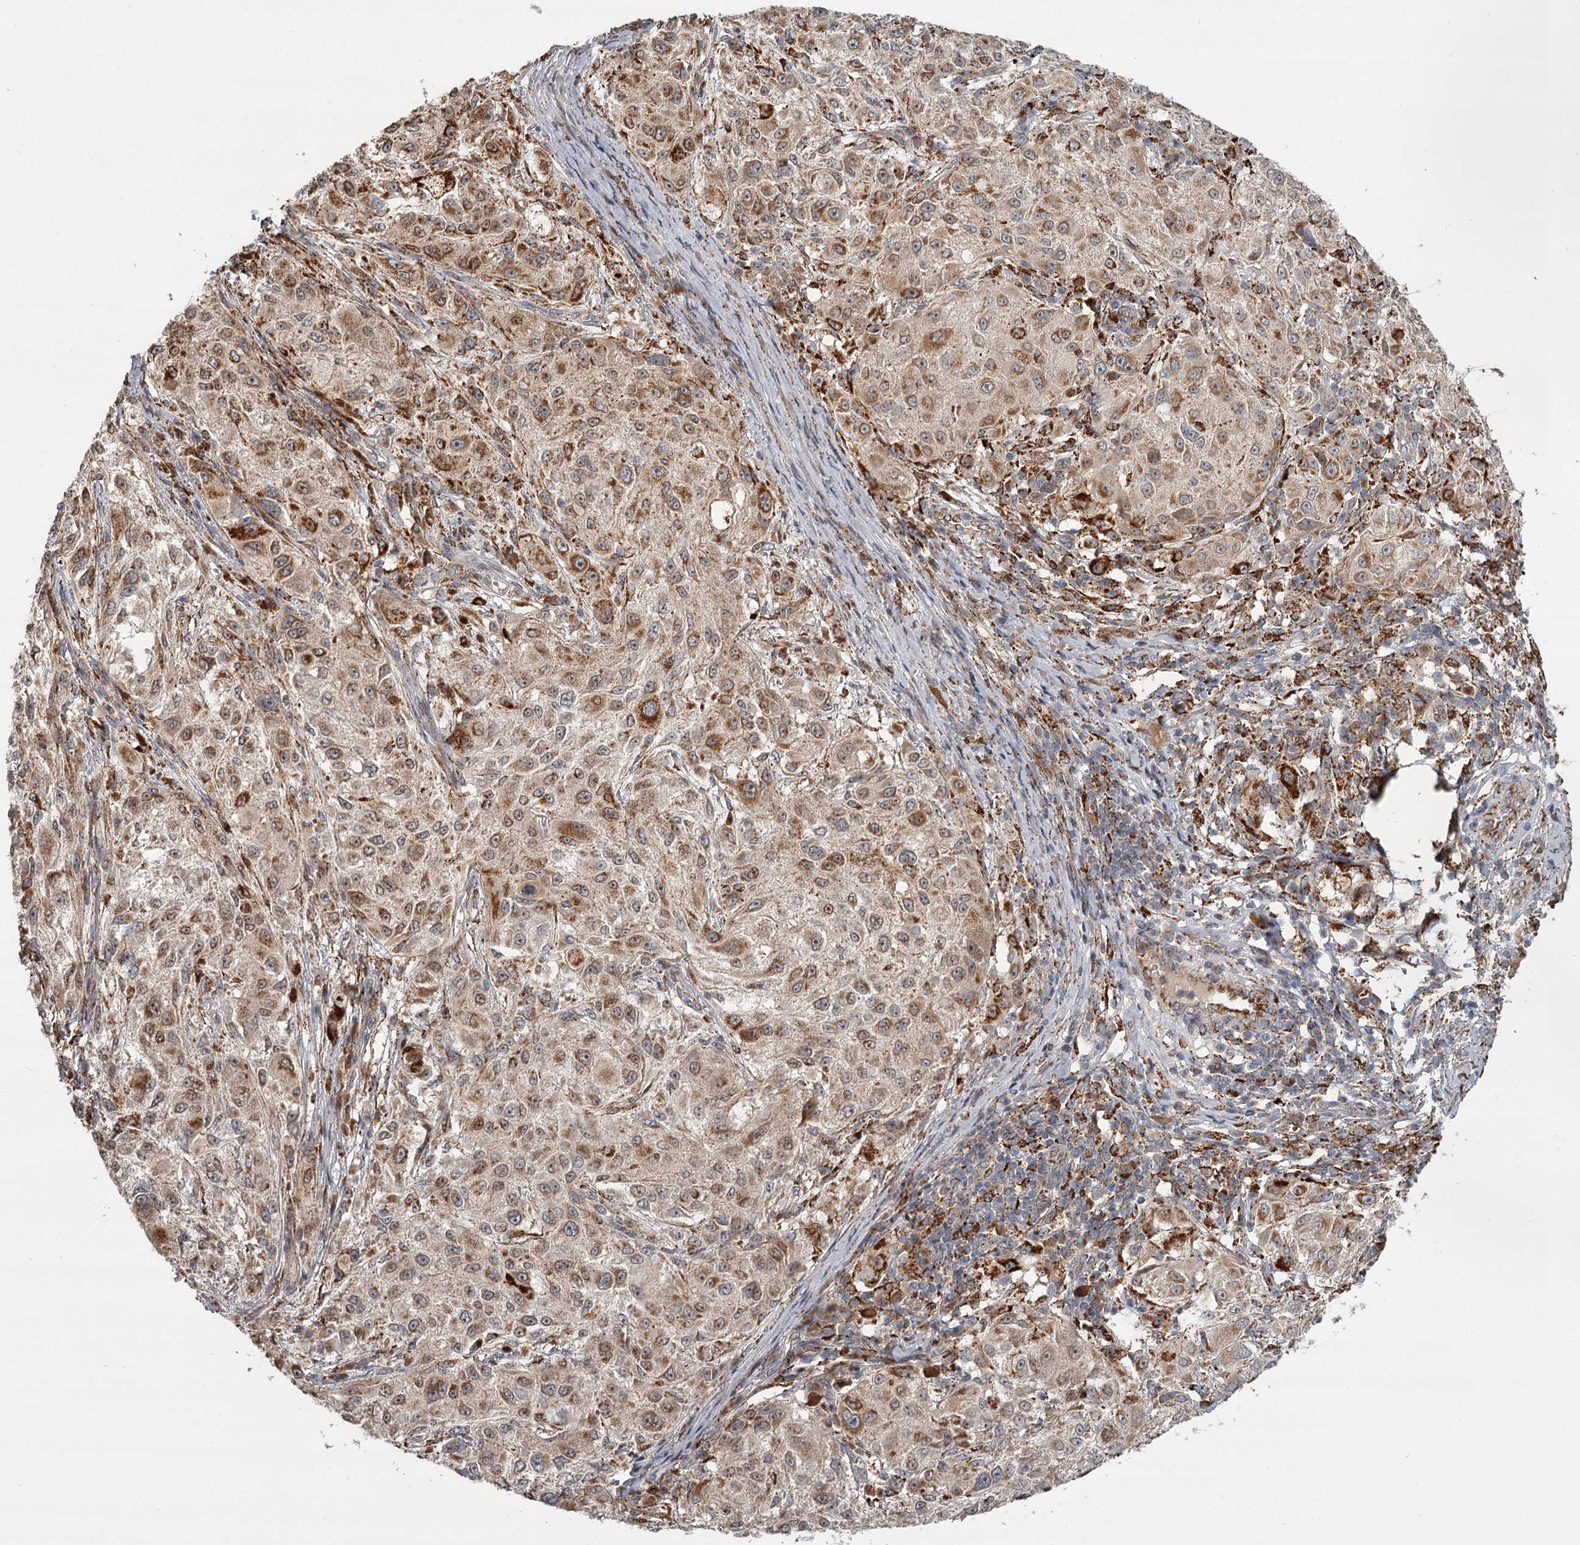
{"staining": {"intensity": "moderate", "quantity": ">75%", "location": "cytoplasmic/membranous"}, "tissue": "melanoma", "cell_type": "Tumor cells", "image_type": "cancer", "snomed": [{"axis": "morphology", "description": "Necrosis, NOS"}, {"axis": "morphology", "description": "Malignant melanoma, NOS"}, {"axis": "topography", "description": "Skin"}], "caption": "Tumor cells demonstrate medium levels of moderate cytoplasmic/membranous staining in approximately >75% of cells in human melanoma.", "gene": "CDC123", "patient": {"sex": "female", "age": 87}}